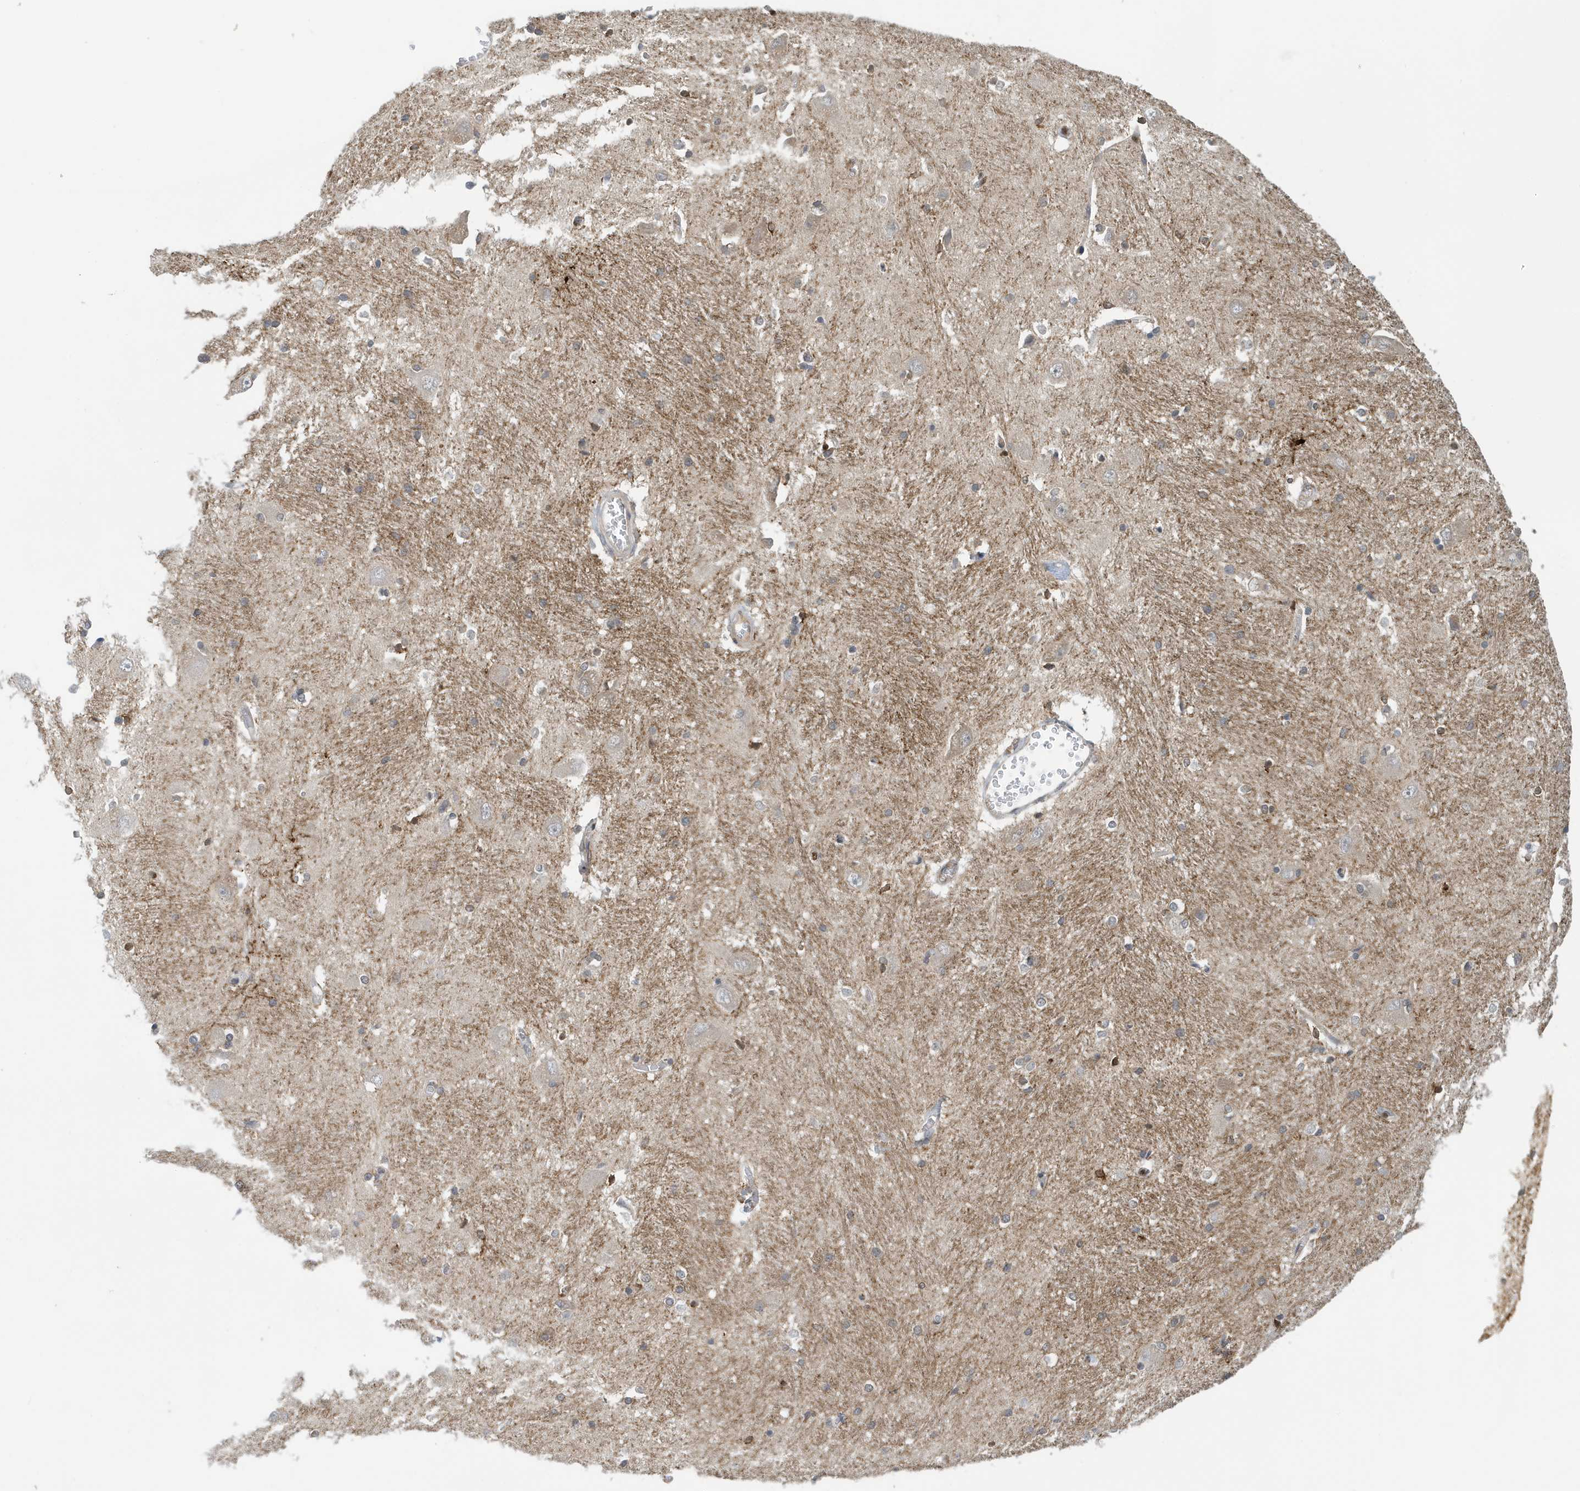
{"staining": {"intensity": "moderate", "quantity": "<25%", "location": "cytoplasmic/membranous"}, "tissue": "caudate", "cell_type": "Glial cells", "image_type": "normal", "snomed": [{"axis": "morphology", "description": "Normal tissue, NOS"}, {"axis": "topography", "description": "Lateral ventricle wall"}], "caption": "Moderate cytoplasmic/membranous positivity for a protein is present in about <25% of glial cells of unremarkable caudate using IHC.", "gene": "NSUN3", "patient": {"sex": "male", "age": 37}}